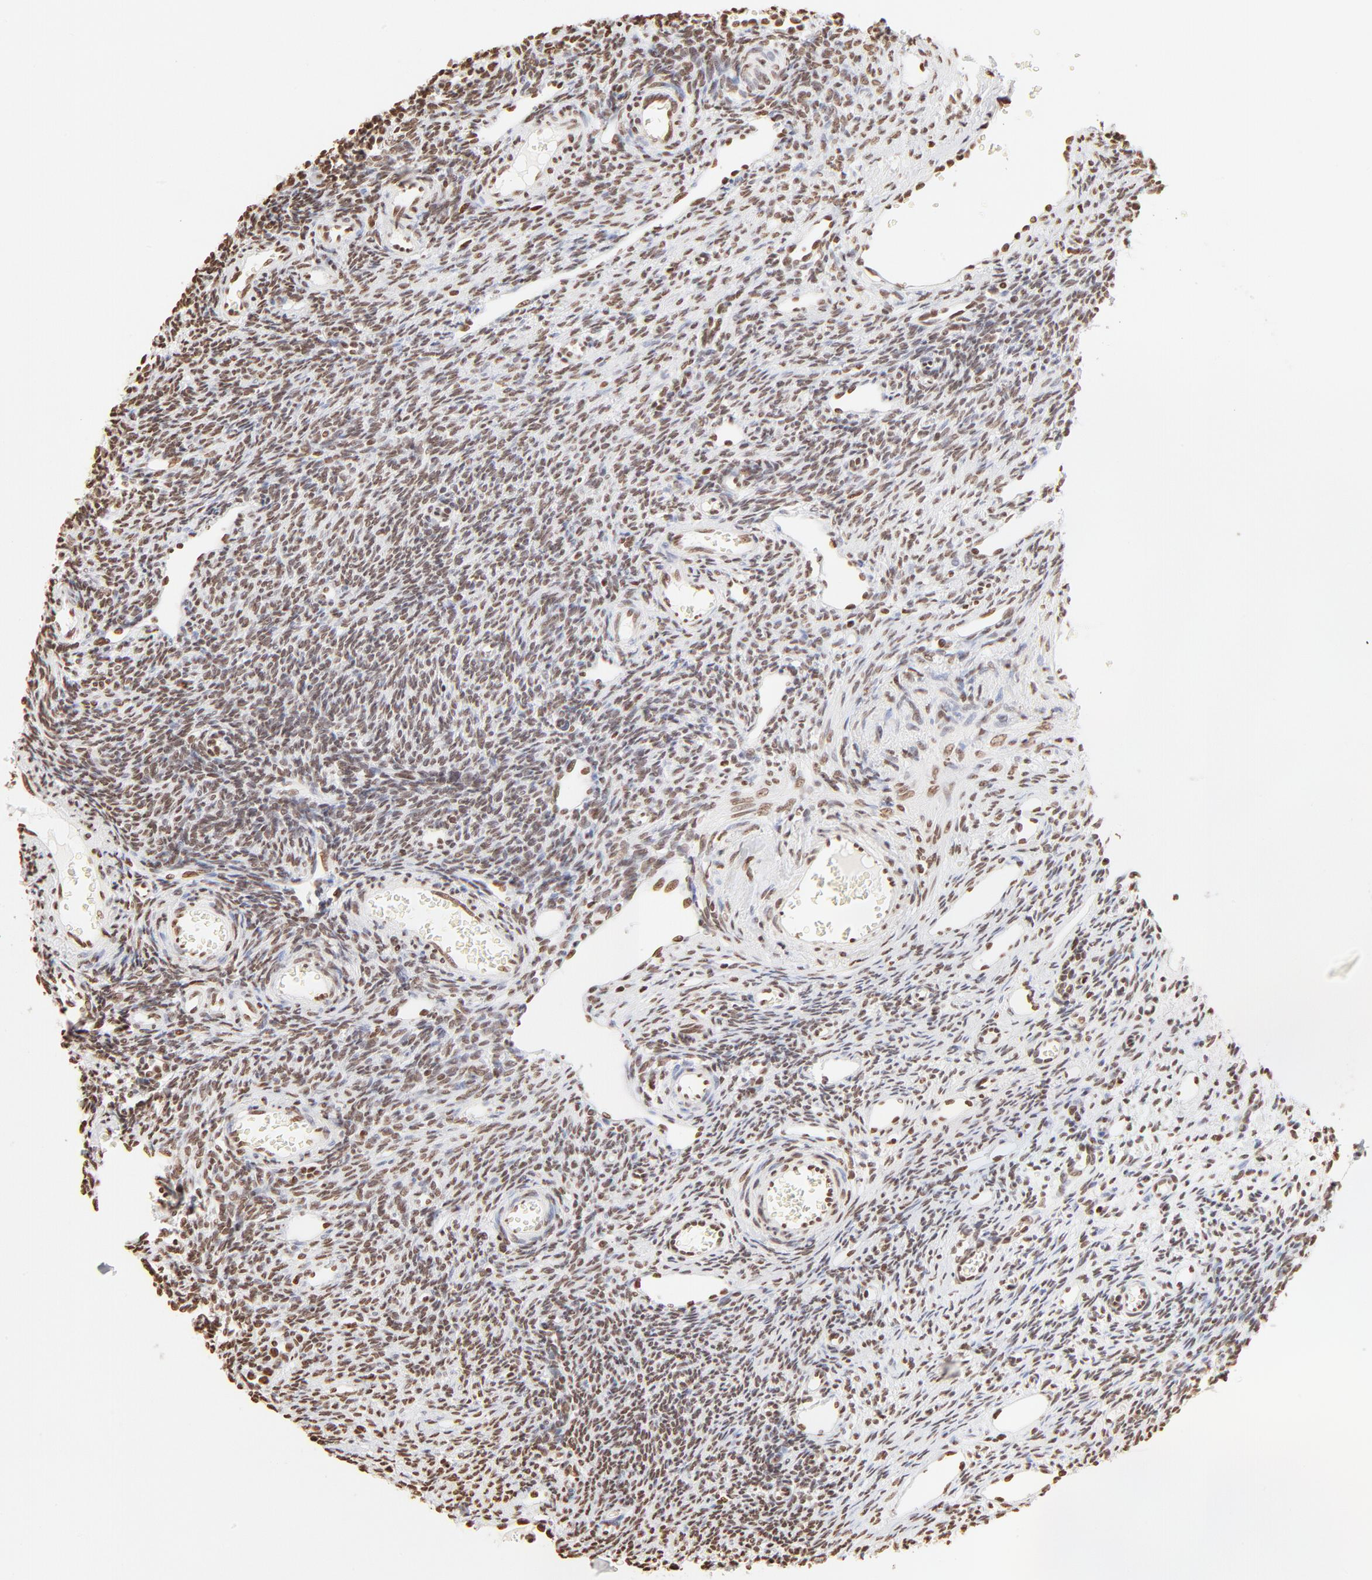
{"staining": {"intensity": "moderate", "quantity": ">75%", "location": "nuclear"}, "tissue": "ovary", "cell_type": "Ovarian stroma cells", "image_type": "normal", "snomed": [{"axis": "morphology", "description": "Normal tissue, NOS"}, {"axis": "topography", "description": "Ovary"}], "caption": "Protein staining displays moderate nuclear expression in approximately >75% of ovarian stroma cells in unremarkable ovary. Using DAB (brown) and hematoxylin (blue) stains, captured at high magnification using brightfield microscopy.", "gene": "ZNF540", "patient": {"sex": "female", "age": 33}}